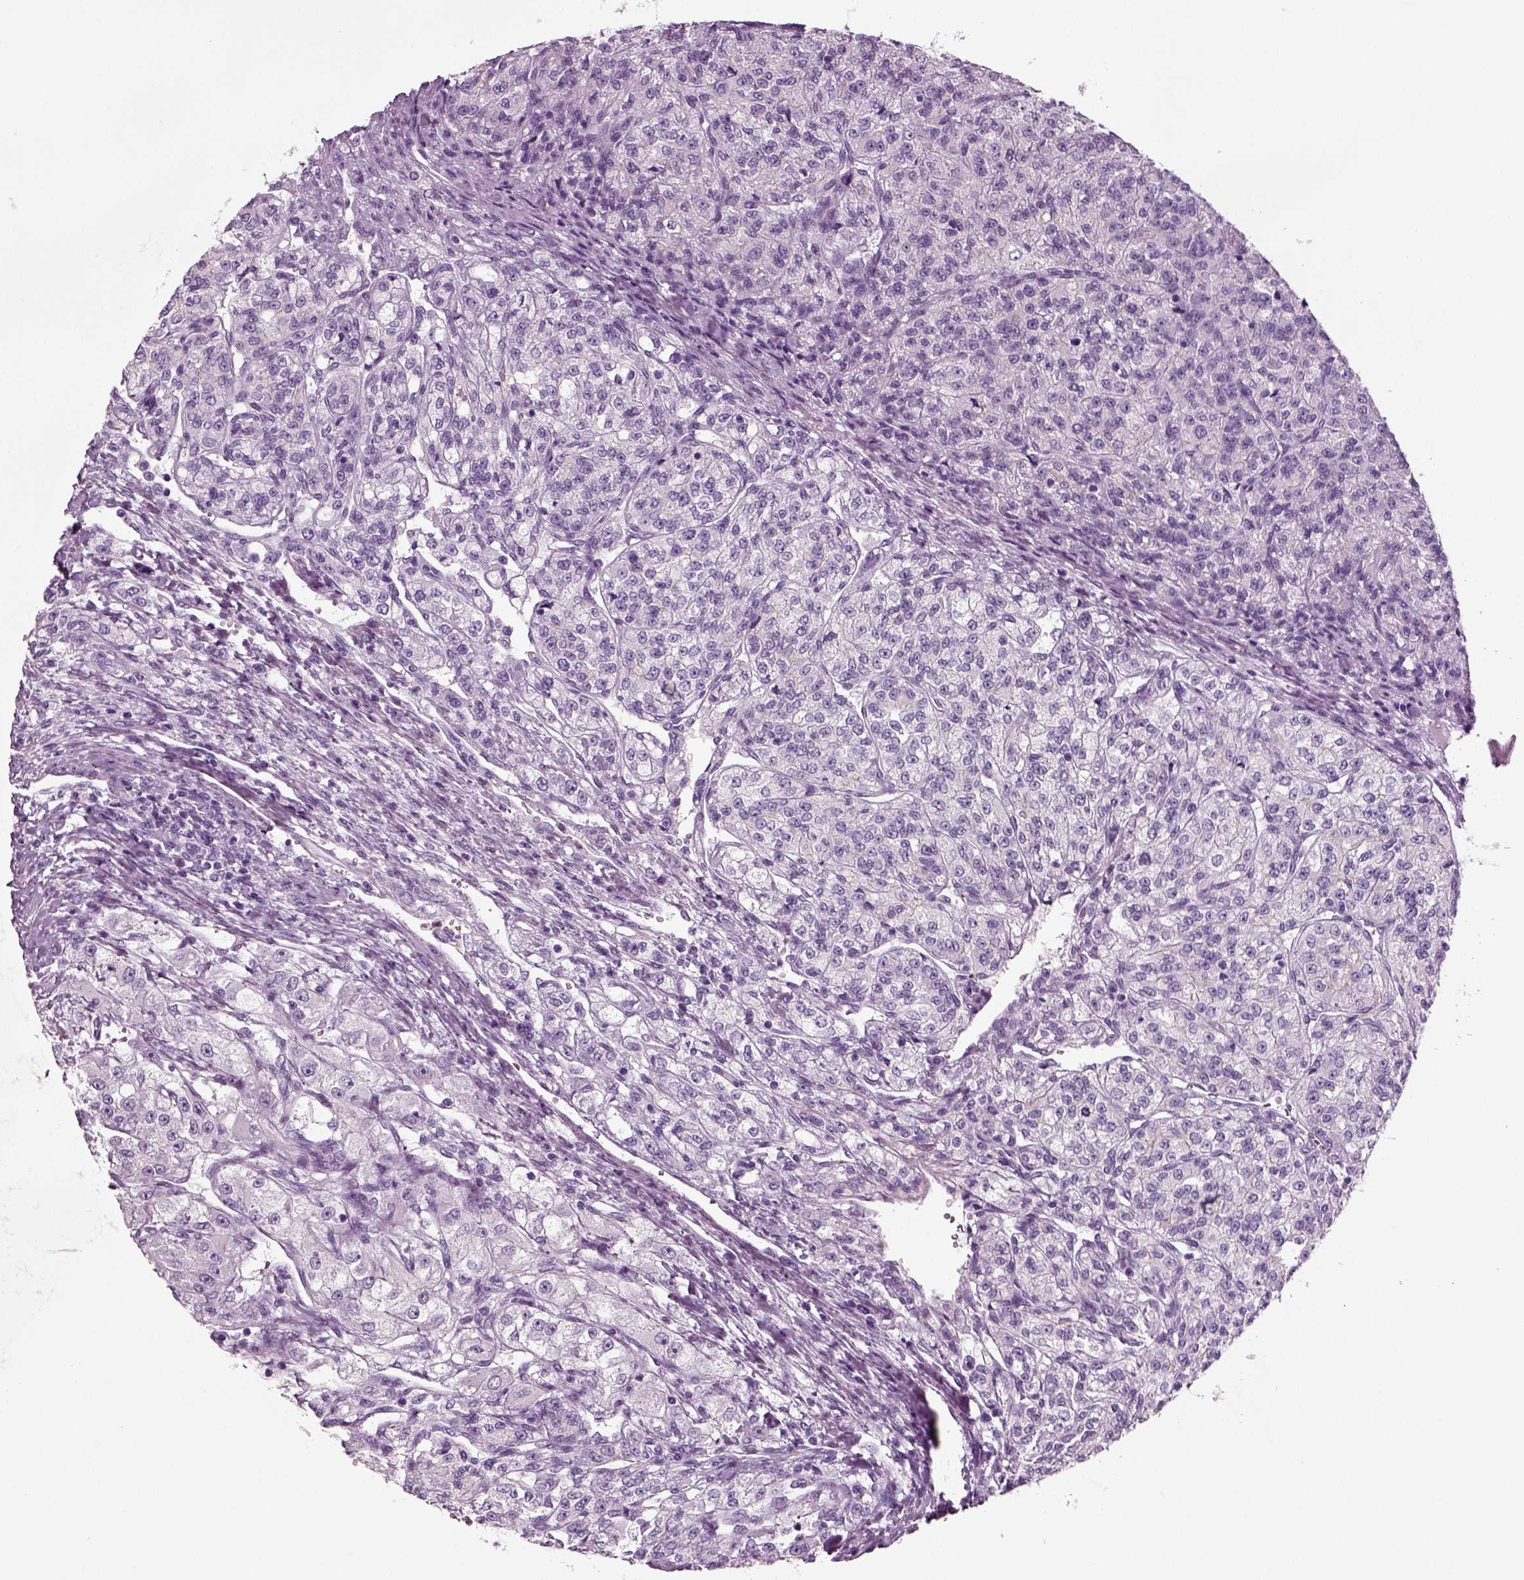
{"staining": {"intensity": "negative", "quantity": "none", "location": "none"}, "tissue": "renal cancer", "cell_type": "Tumor cells", "image_type": "cancer", "snomed": [{"axis": "morphology", "description": "Adenocarcinoma, NOS"}, {"axis": "topography", "description": "Kidney"}], "caption": "Immunohistochemistry histopathology image of neoplastic tissue: human renal adenocarcinoma stained with DAB (3,3'-diaminobenzidine) shows no significant protein expression in tumor cells.", "gene": "CRABP1", "patient": {"sex": "female", "age": 63}}